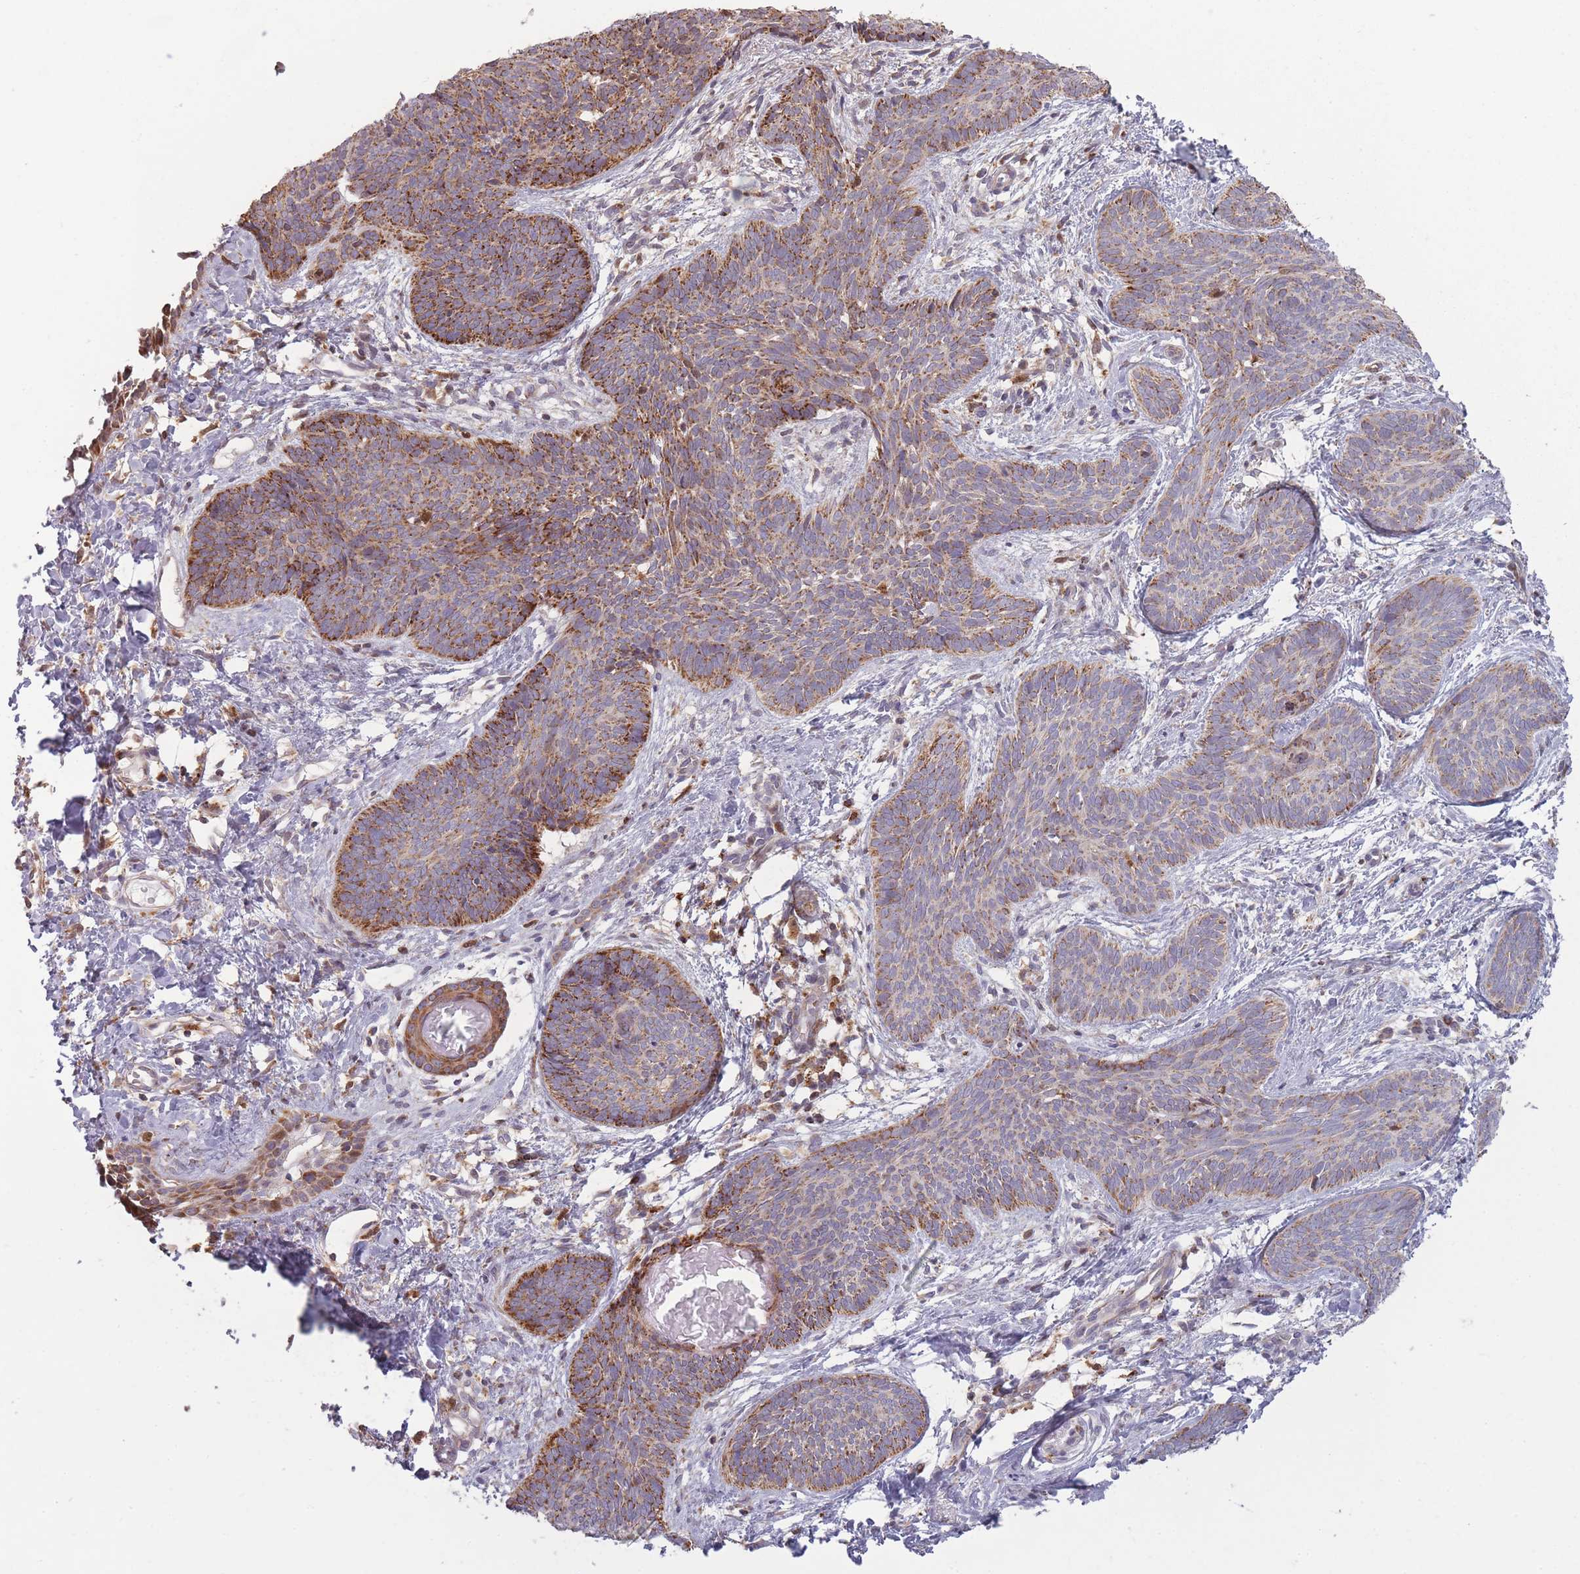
{"staining": {"intensity": "moderate", "quantity": ">75%", "location": "cytoplasmic/membranous"}, "tissue": "skin cancer", "cell_type": "Tumor cells", "image_type": "cancer", "snomed": [{"axis": "morphology", "description": "Basal cell carcinoma"}, {"axis": "topography", "description": "Skin"}], "caption": "Brown immunohistochemical staining in human skin cancer reveals moderate cytoplasmic/membranous expression in approximately >75% of tumor cells. (DAB (3,3'-diaminobenzidine) IHC, brown staining for protein, blue staining for nuclei).", "gene": "LGALS9", "patient": {"sex": "female", "age": 81}}